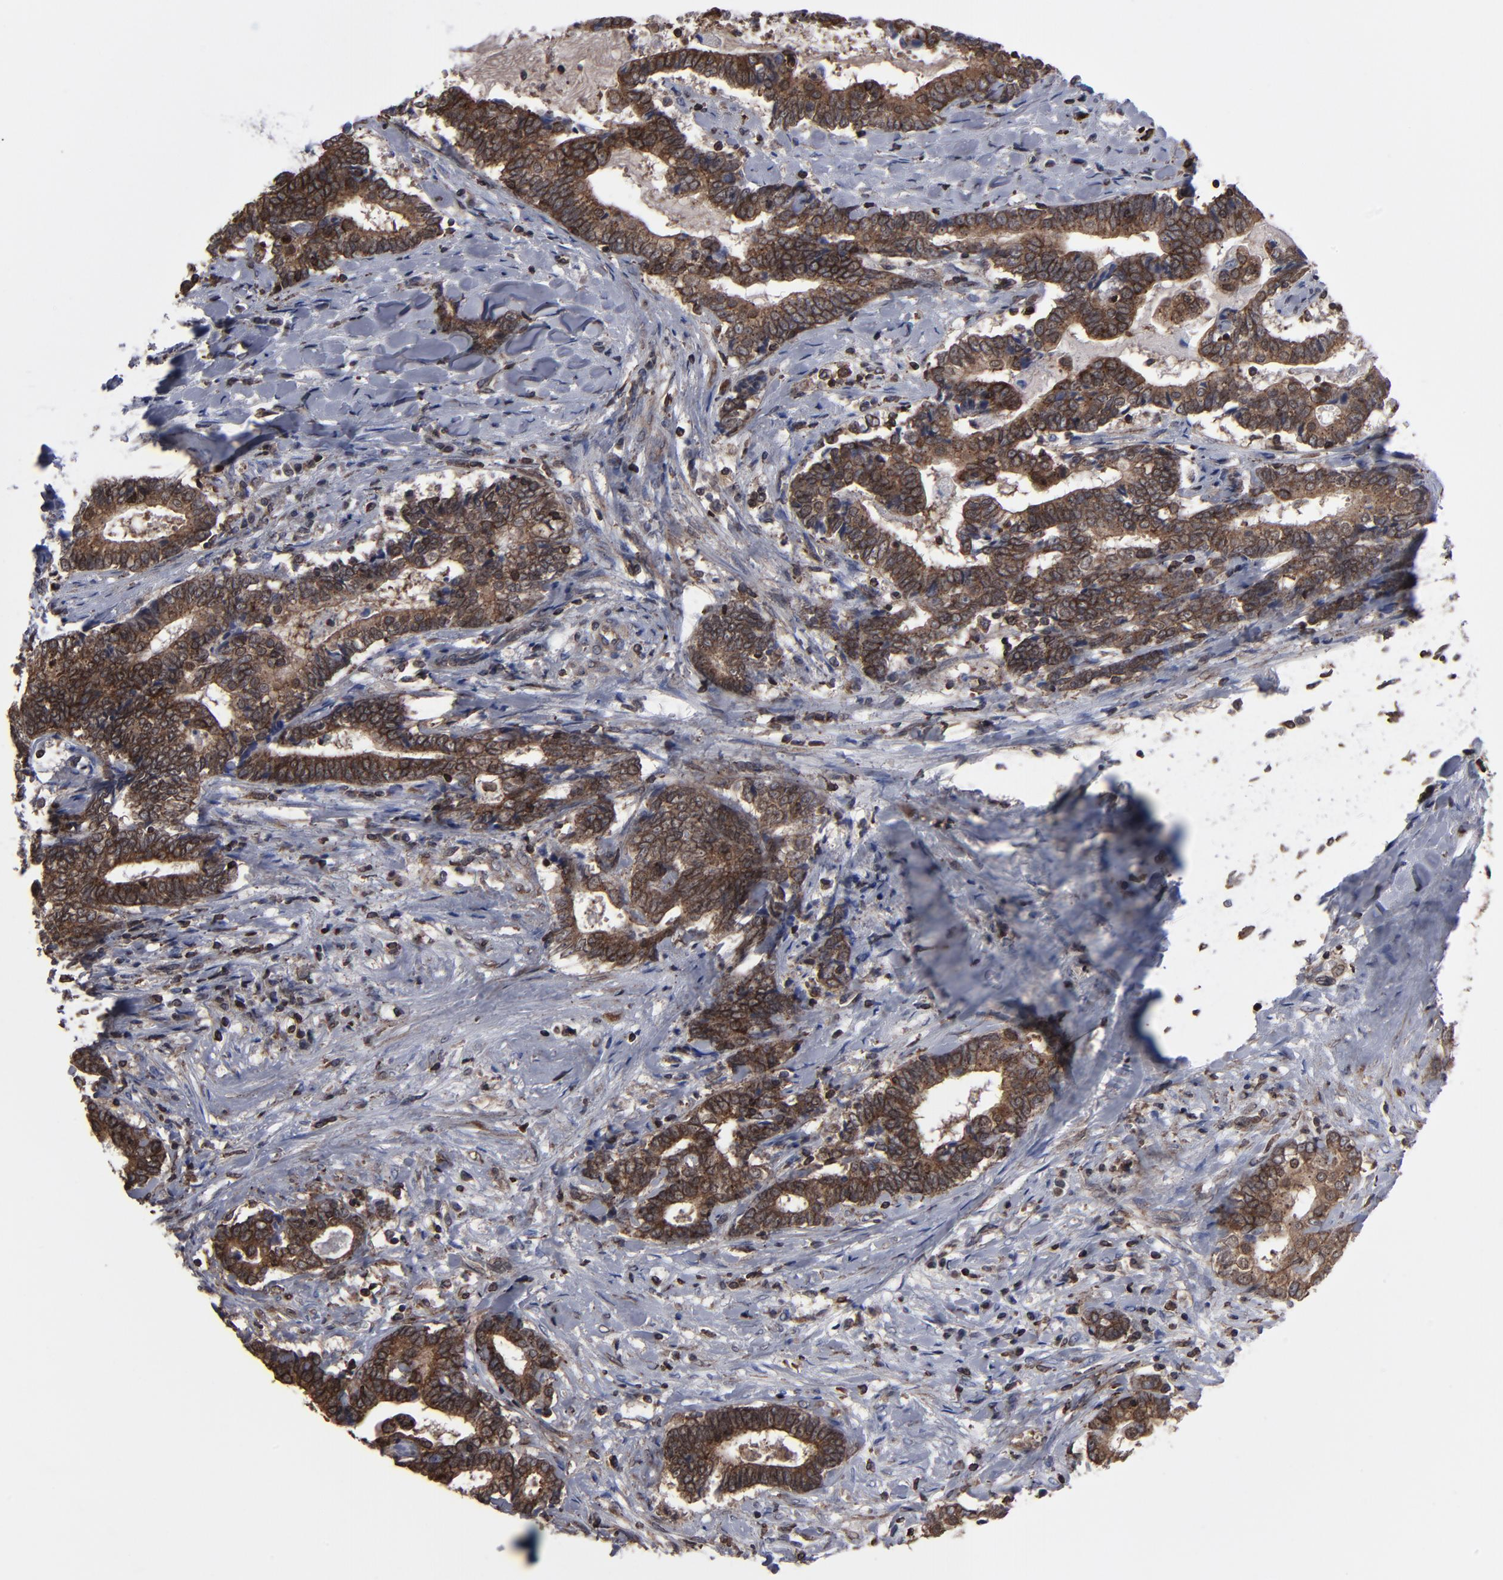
{"staining": {"intensity": "strong", "quantity": ">75%", "location": "cytoplasmic/membranous,nuclear"}, "tissue": "liver cancer", "cell_type": "Tumor cells", "image_type": "cancer", "snomed": [{"axis": "morphology", "description": "Cholangiocarcinoma"}, {"axis": "topography", "description": "Liver"}], "caption": "Immunohistochemistry (DAB) staining of human liver cancer shows strong cytoplasmic/membranous and nuclear protein staining in about >75% of tumor cells. (DAB (3,3'-diaminobenzidine) IHC with brightfield microscopy, high magnification).", "gene": "KIAA2026", "patient": {"sex": "male", "age": 57}}